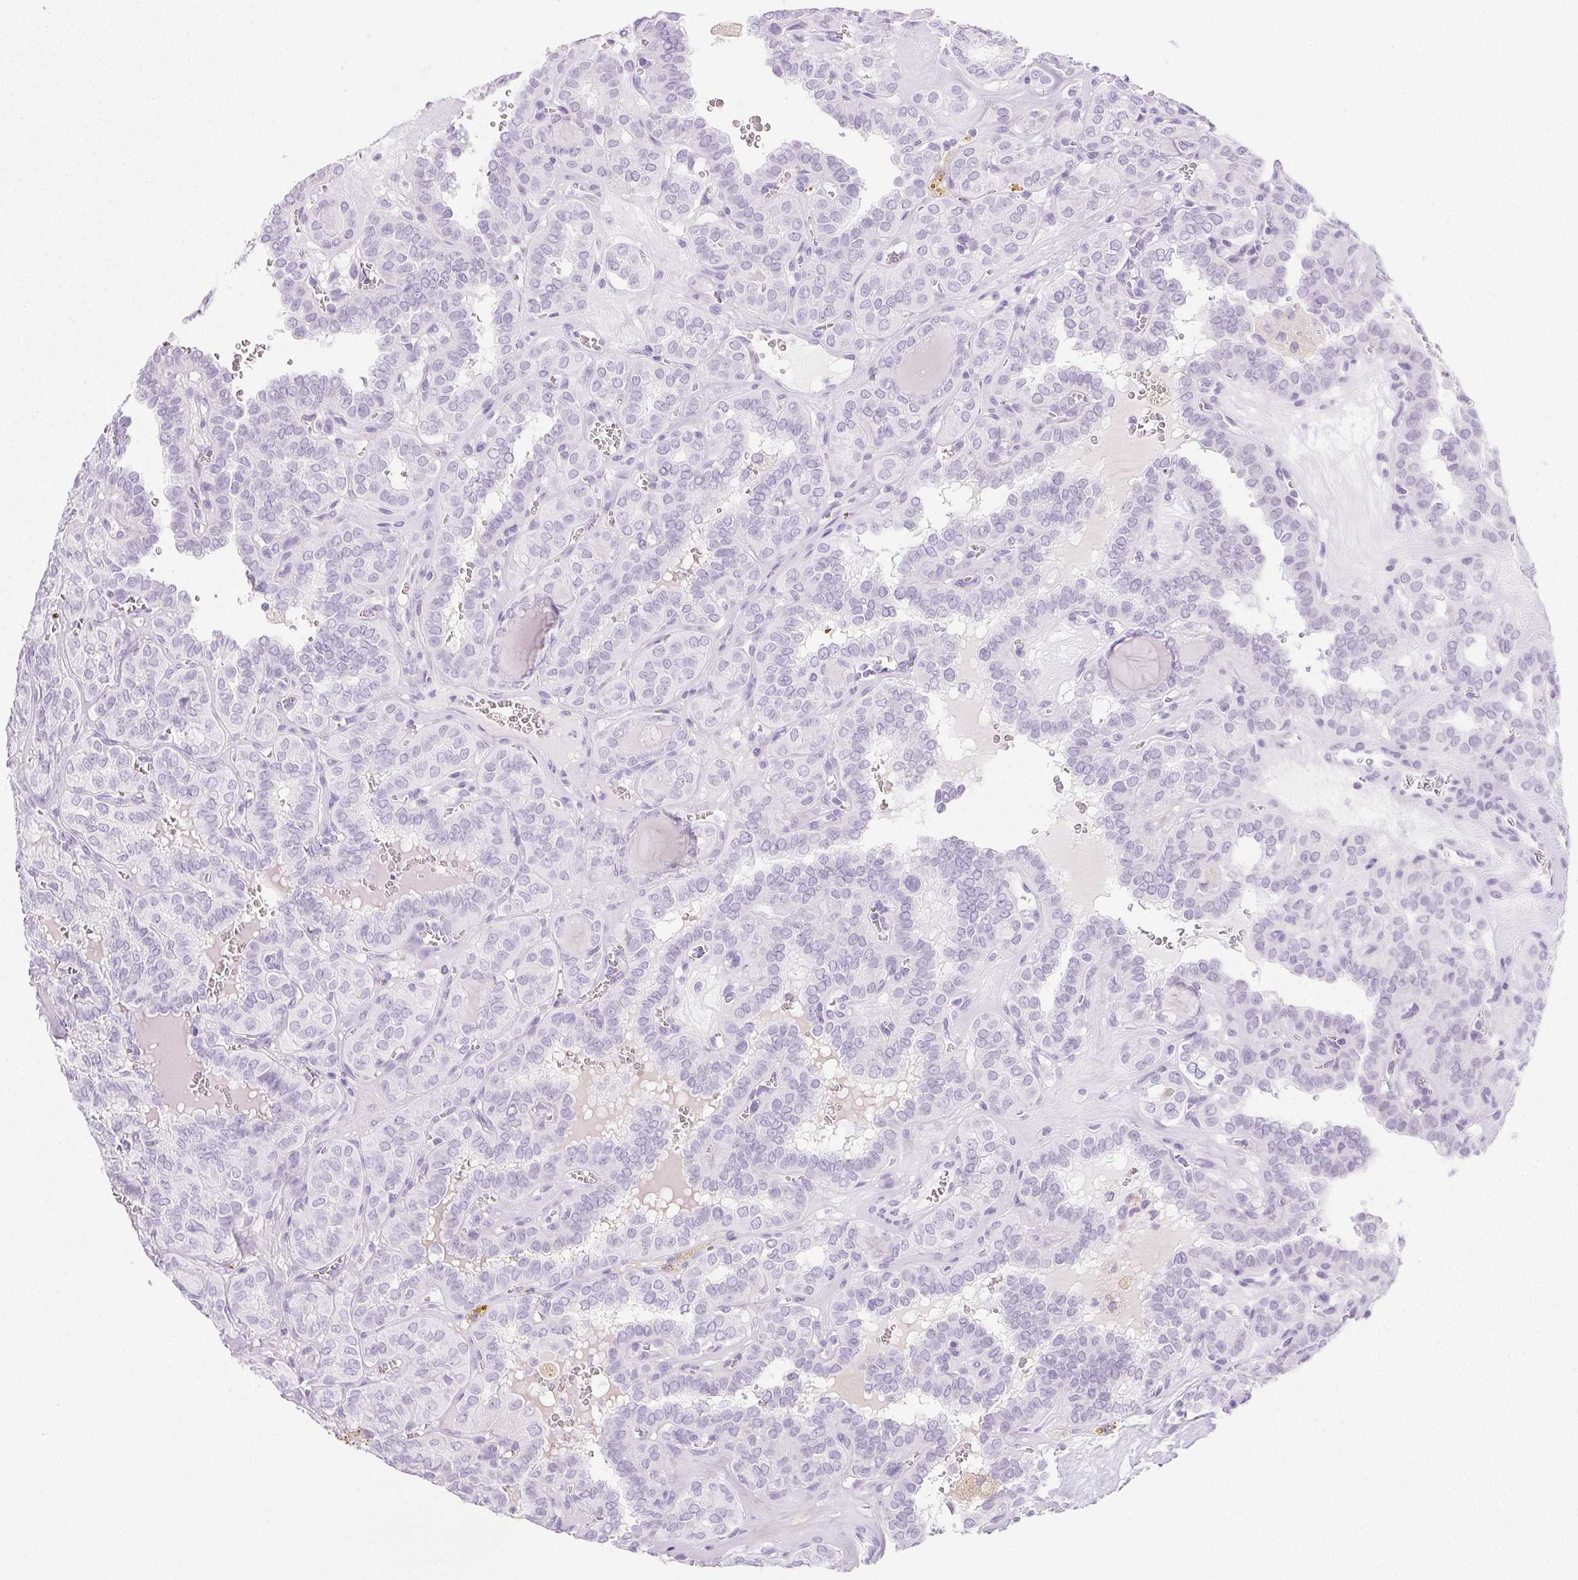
{"staining": {"intensity": "negative", "quantity": "none", "location": "none"}, "tissue": "thyroid cancer", "cell_type": "Tumor cells", "image_type": "cancer", "snomed": [{"axis": "morphology", "description": "Papillary adenocarcinoma, NOS"}, {"axis": "topography", "description": "Thyroid gland"}], "caption": "The histopathology image displays no significant staining in tumor cells of thyroid papillary adenocarcinoma.", "gene": "PI3", "patient": {"sex": "female", "age": 41}}